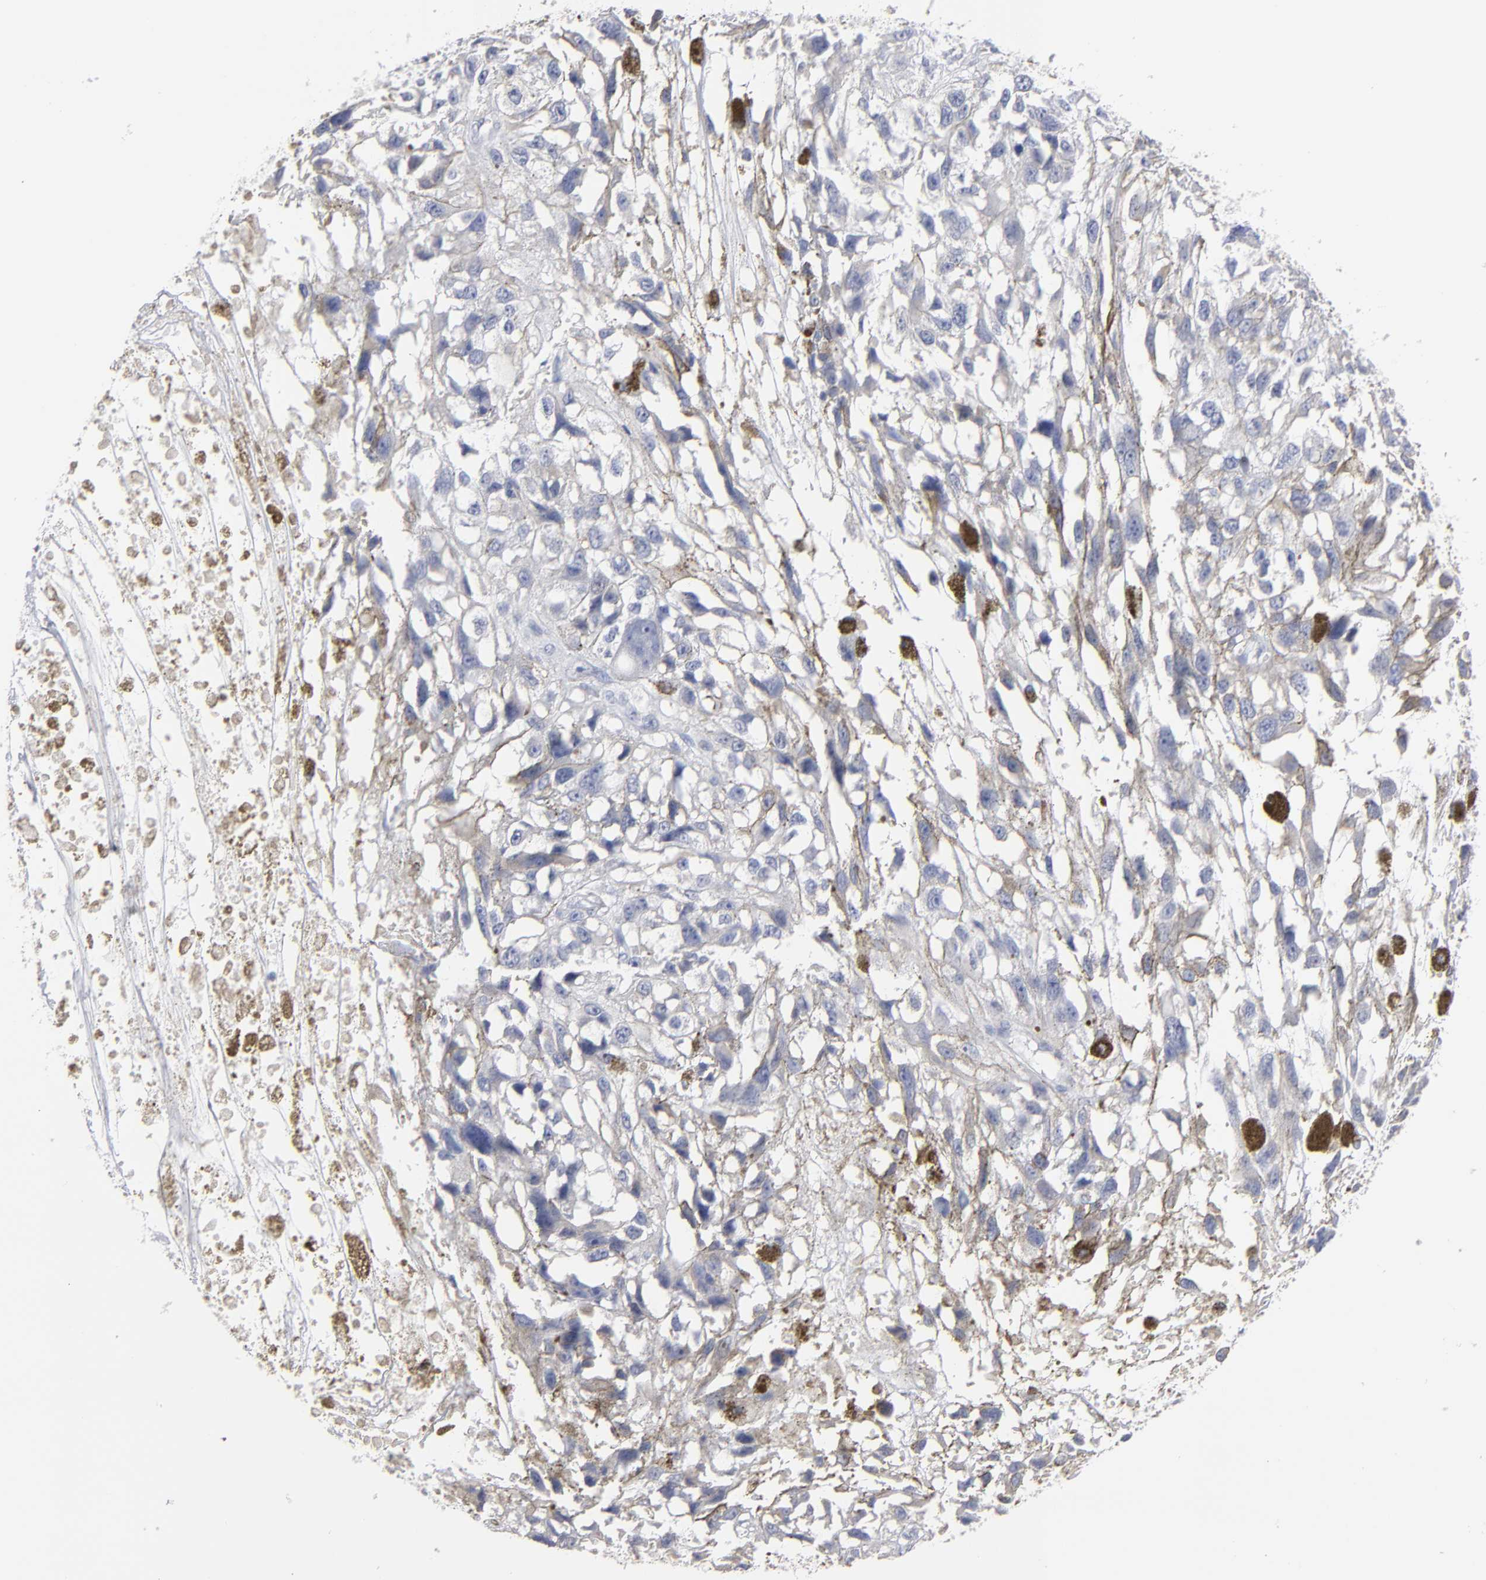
{"staining": {"intensity": "negative", "quantity": "none", "location": "none"}, "tissue": "melanoma", "cell_type": "Tumor cells", "image_type": "cancer", "snomed": [{"axis": "morphology", "description": "Malignant melanoma, Metastatic site"}, {"axis": "topography", "description": "Lymph node"}], "caption": "High magnification brightfield microscopy of malignant melanoma (metastatic site) stained with DAB (3,3'-diaminobenzidine) (brown) and counterstained with hematoxylin (blue): tumor cells show no significant positivity.", "gene": "RPH3A", "patient": {"sex": "male", "age": 59}}